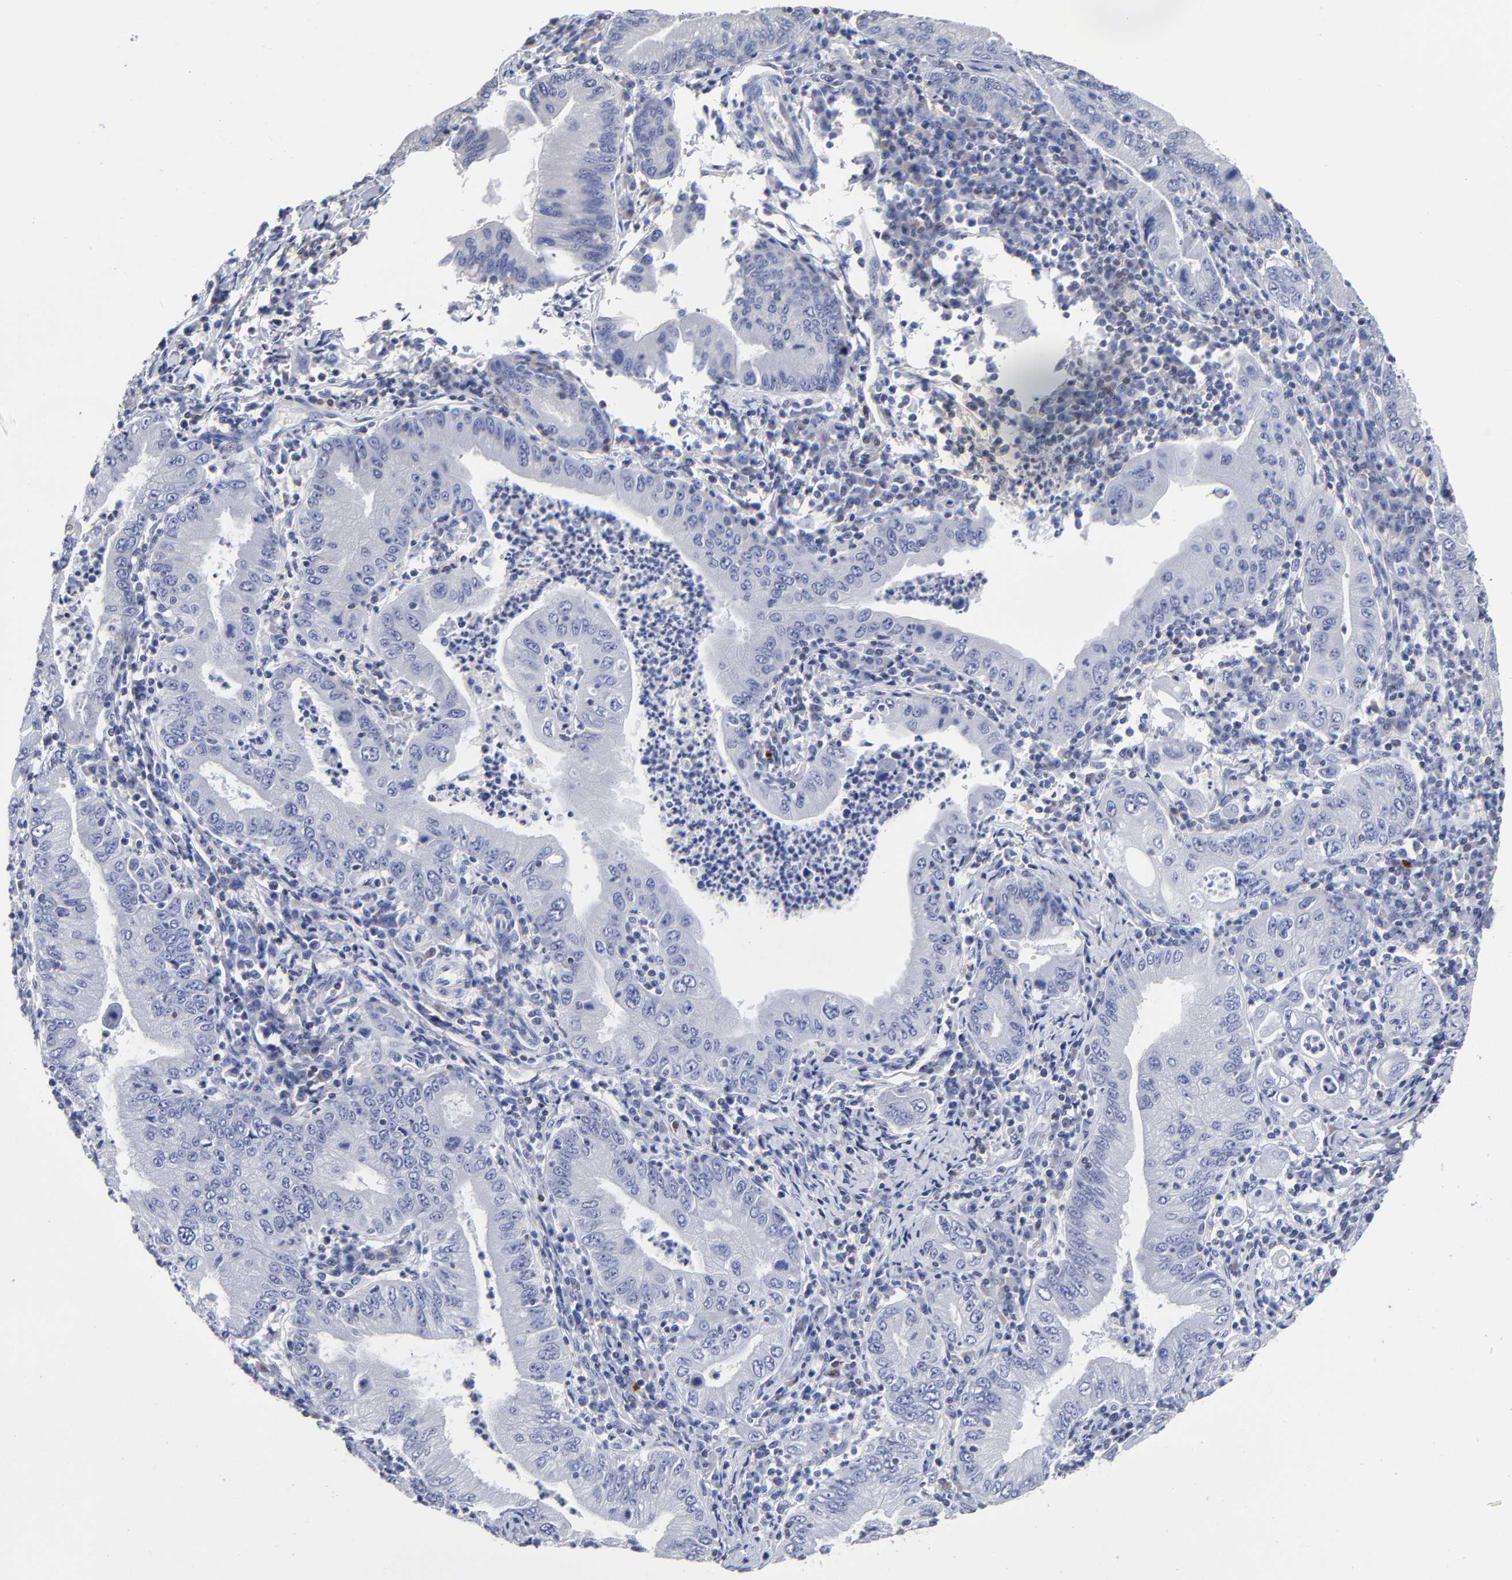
{"staining": {"intensity": "negative", "quantity": "none", "location": "none"}, "tissue": "stomach cancer", "cell_type": "Tumor cells", "image_type": "cancer", "snomed": [{"axis": "morphology", "description": "Normal tissue, NOS"}, {"axis": "morphology", "description": "Adenocarcinoma, NOS"}, {"axis": "topography", "description": "Esophagus"}, {"axis": "topography", "description": "Stomach, upper"}, {"axis": "topography", "description": "Peripheral nerve tissue"}], "caption": "Tumor cells show no significant protein staining in stomach cancer (adenocarcinoma).", "gene": "TRAT1", "patient": {"sex": "male", "age": 62}}